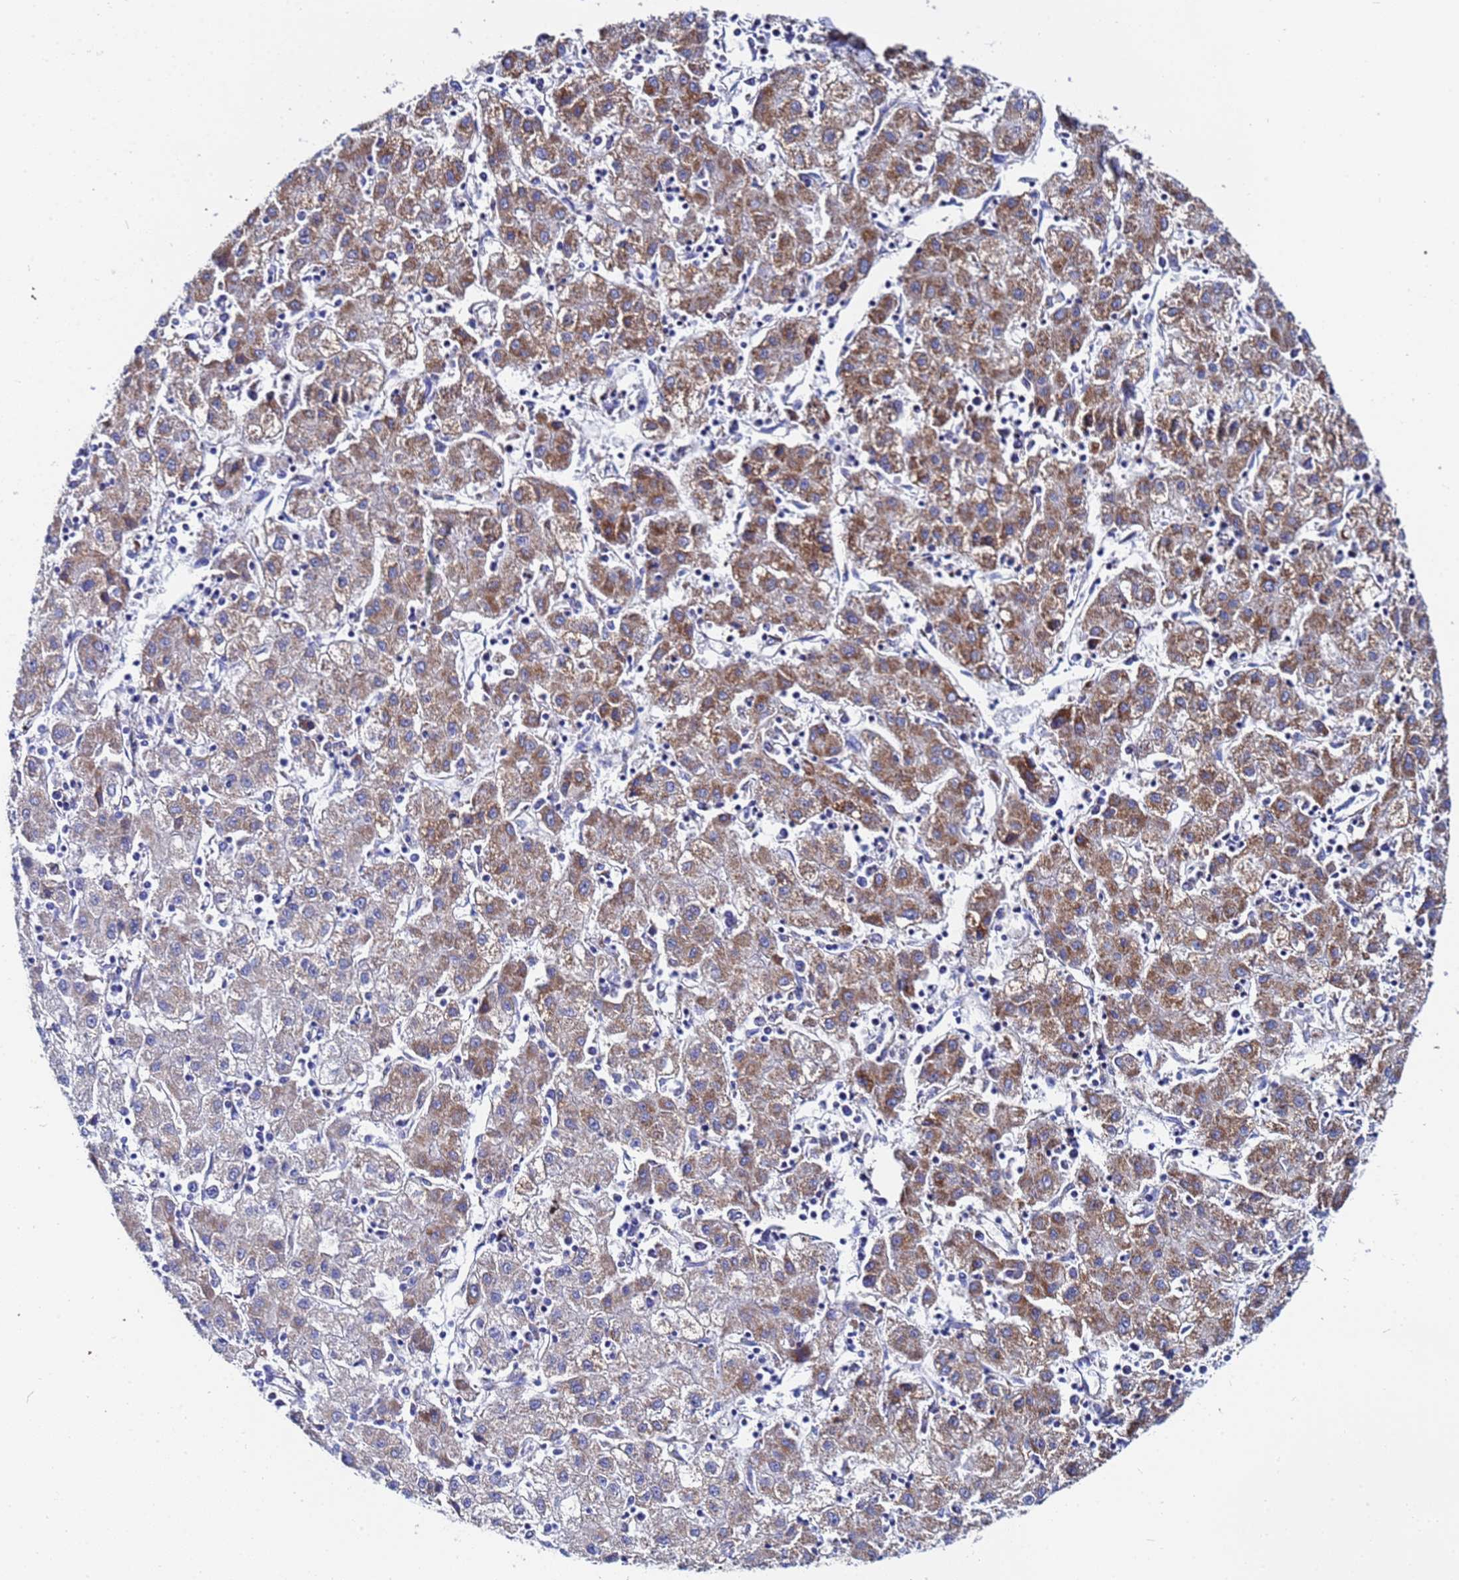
{"staining": {"intensity": "moderate", "quantity": "25%-75%", "location": "cytoplasmic/membranous"}, "tissue": "liver cancer", "cell_type": "Tumor cells", "image_type": "cancer", "snomed": [{"axis": "morphology", "description": "Carcinoma, Hepatocellular, NOS"}, {"axis": "topography", "description": "Liver"}], "caption": "IHC histopathology image of human liver hepatocellular carcinoma stained for a protein (brown), which demonstrates medium levels of moderate cytoplasmic/membranous staining in about 25%-75% of tumor cells.", "gene": "ZNF26", "patient": {"sex": "male", "age": 72}}